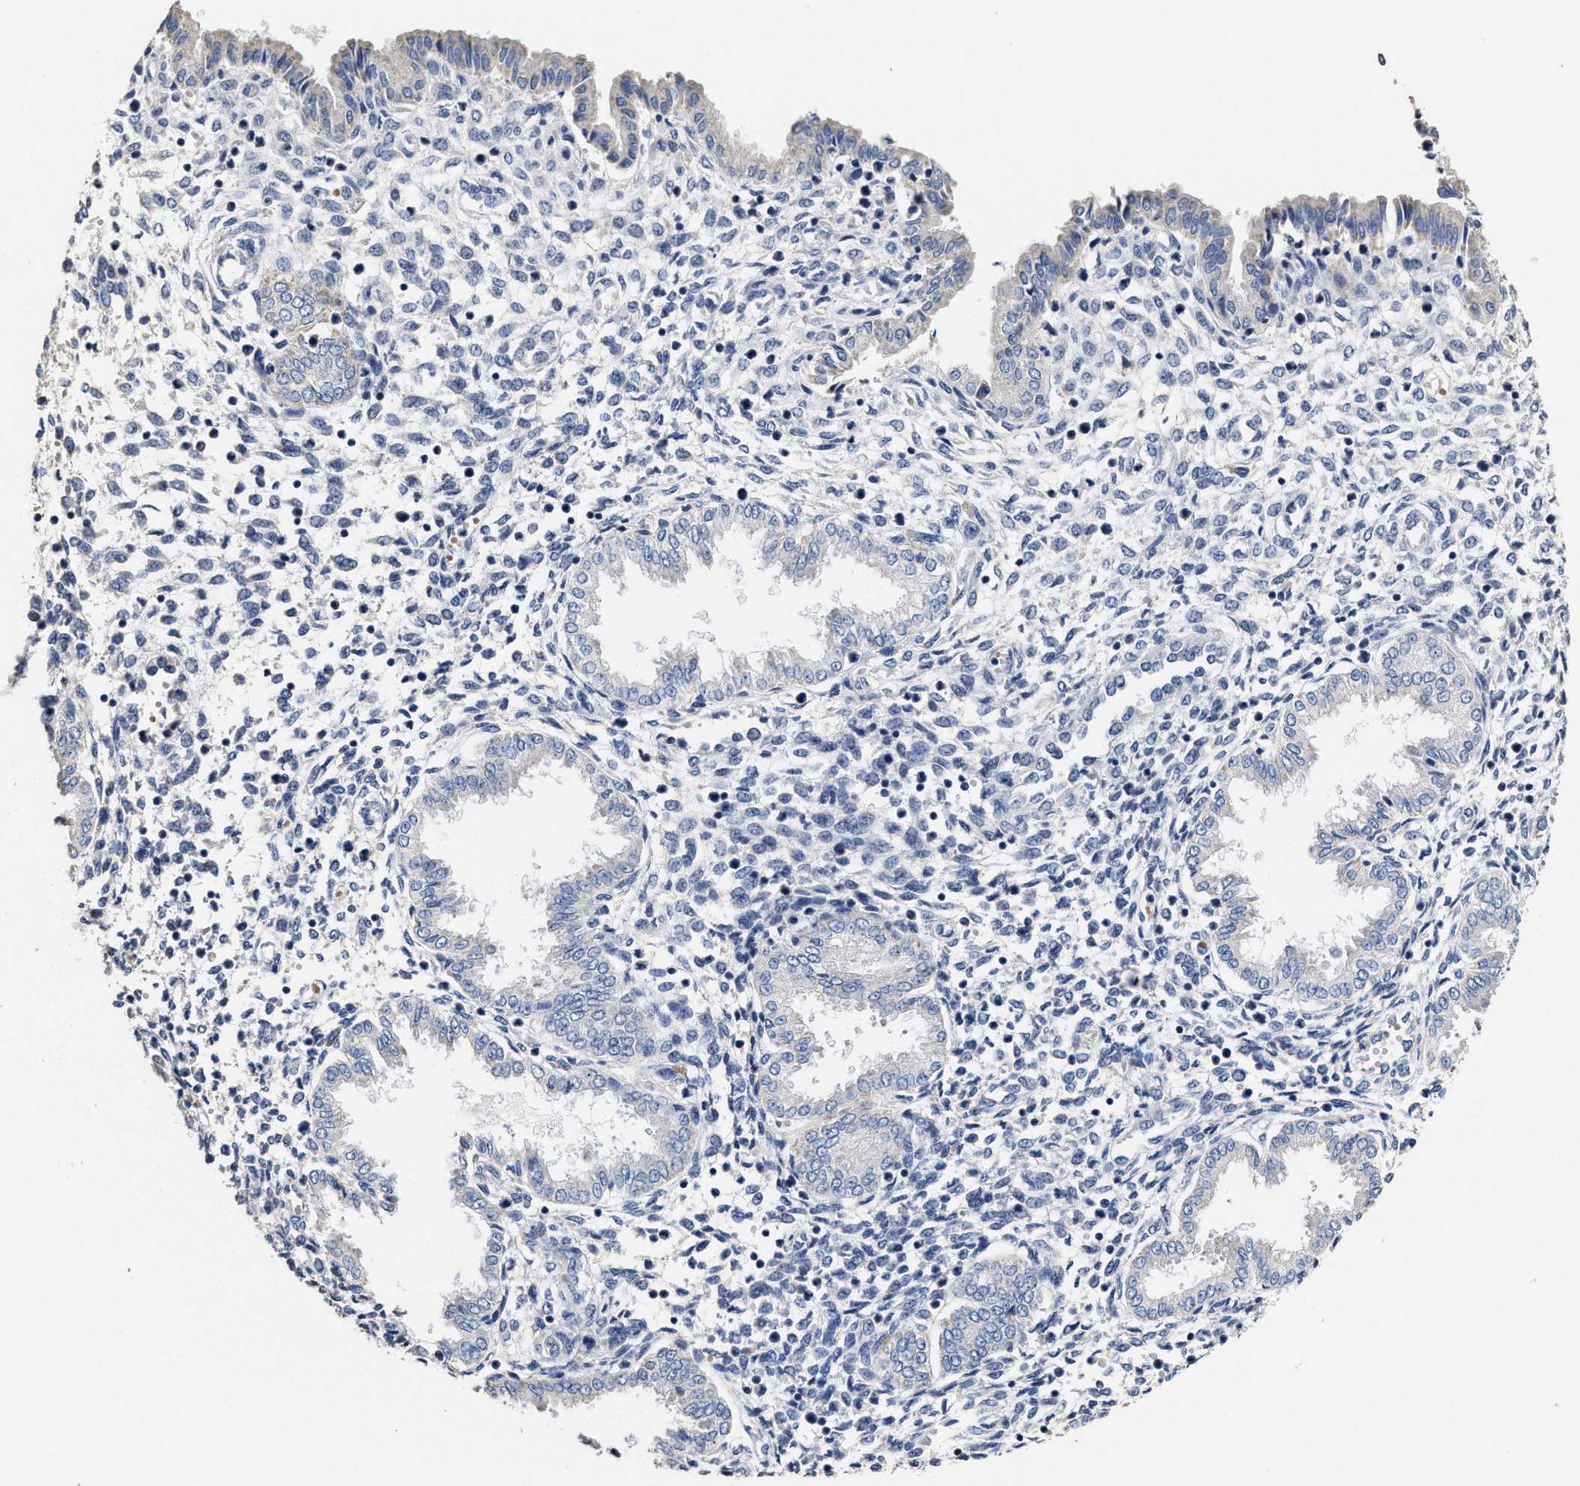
{"staining": {"intensity": "negative", "quantity": "none", "location": "none"}, "tissue": "endometrium", "cell_type": "Cells in endometrial stroma", "image_type": "normal", "snomed": [{"axis": "morphology", "description": "Normal tissue, NOS"}, {"axis": "topography", "description": "Endometrium"}], "caption": "The photomicrograph exhibits no significant expression in cells in endometrial stroma of endometrium.", "gene": "ZFAT", "patient": {"sex": "female", "age": 33}}